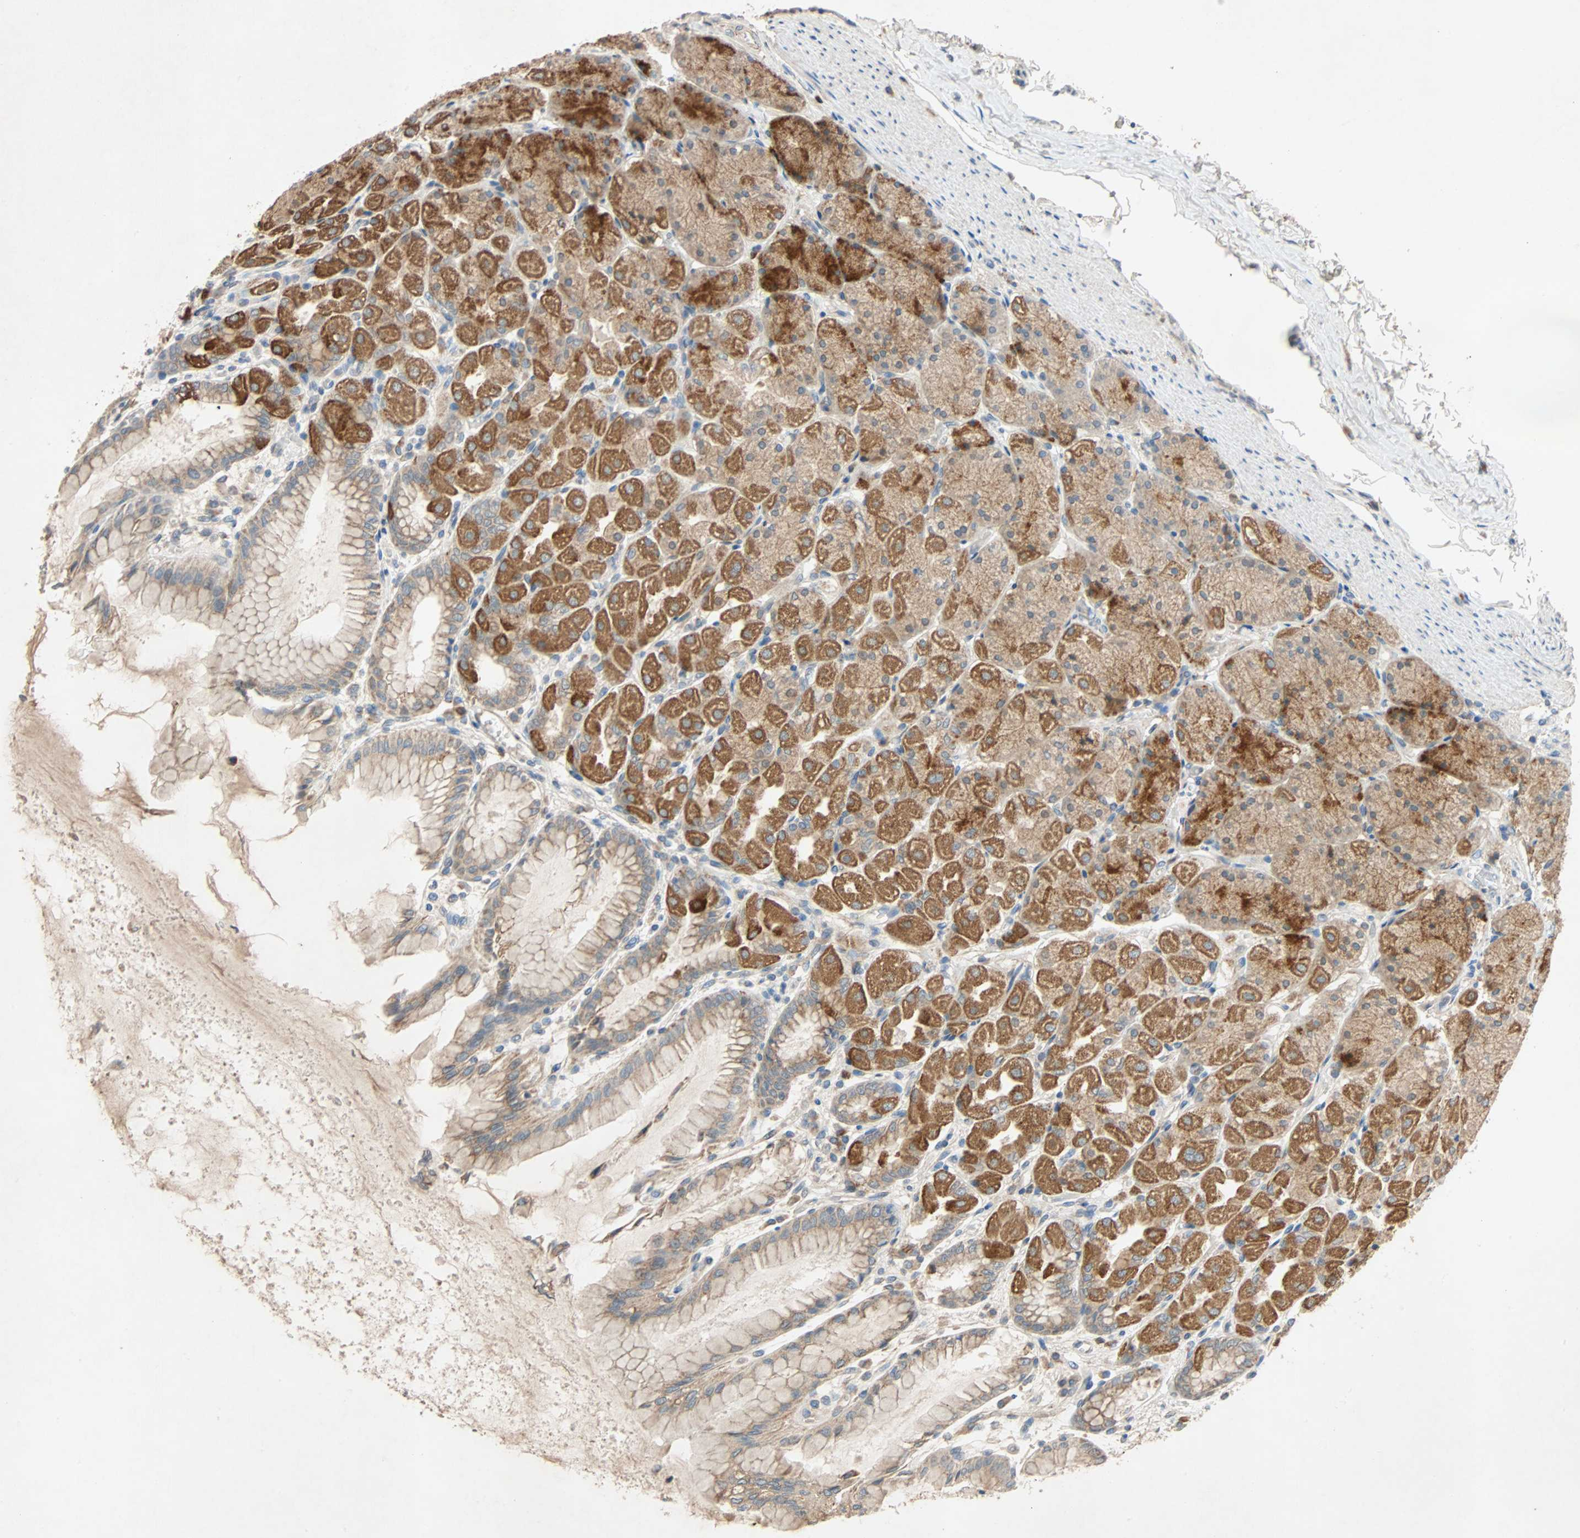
{"staining": {"intensity": "strong", "quantity": "25%-75%", "location": "cytoplasmic/membranous"}, "tissue": "stomach", "cell_type": "Glandular cells", "image_type": "normal", "snomed": [{"axis": "morphology", "description": "Normal tissue, NOS"}, {"axis": "topography", "description": "Stomach, upper"}], "caption": "A micrograph showing strong cytoplasmic/membranous expression in about 25%-75% of glandular cells in normal stomach, as visualized by brown immunohistochemical staining.", "gene": "XYLT1", "patient": {"sex": "female", "age": 56}}